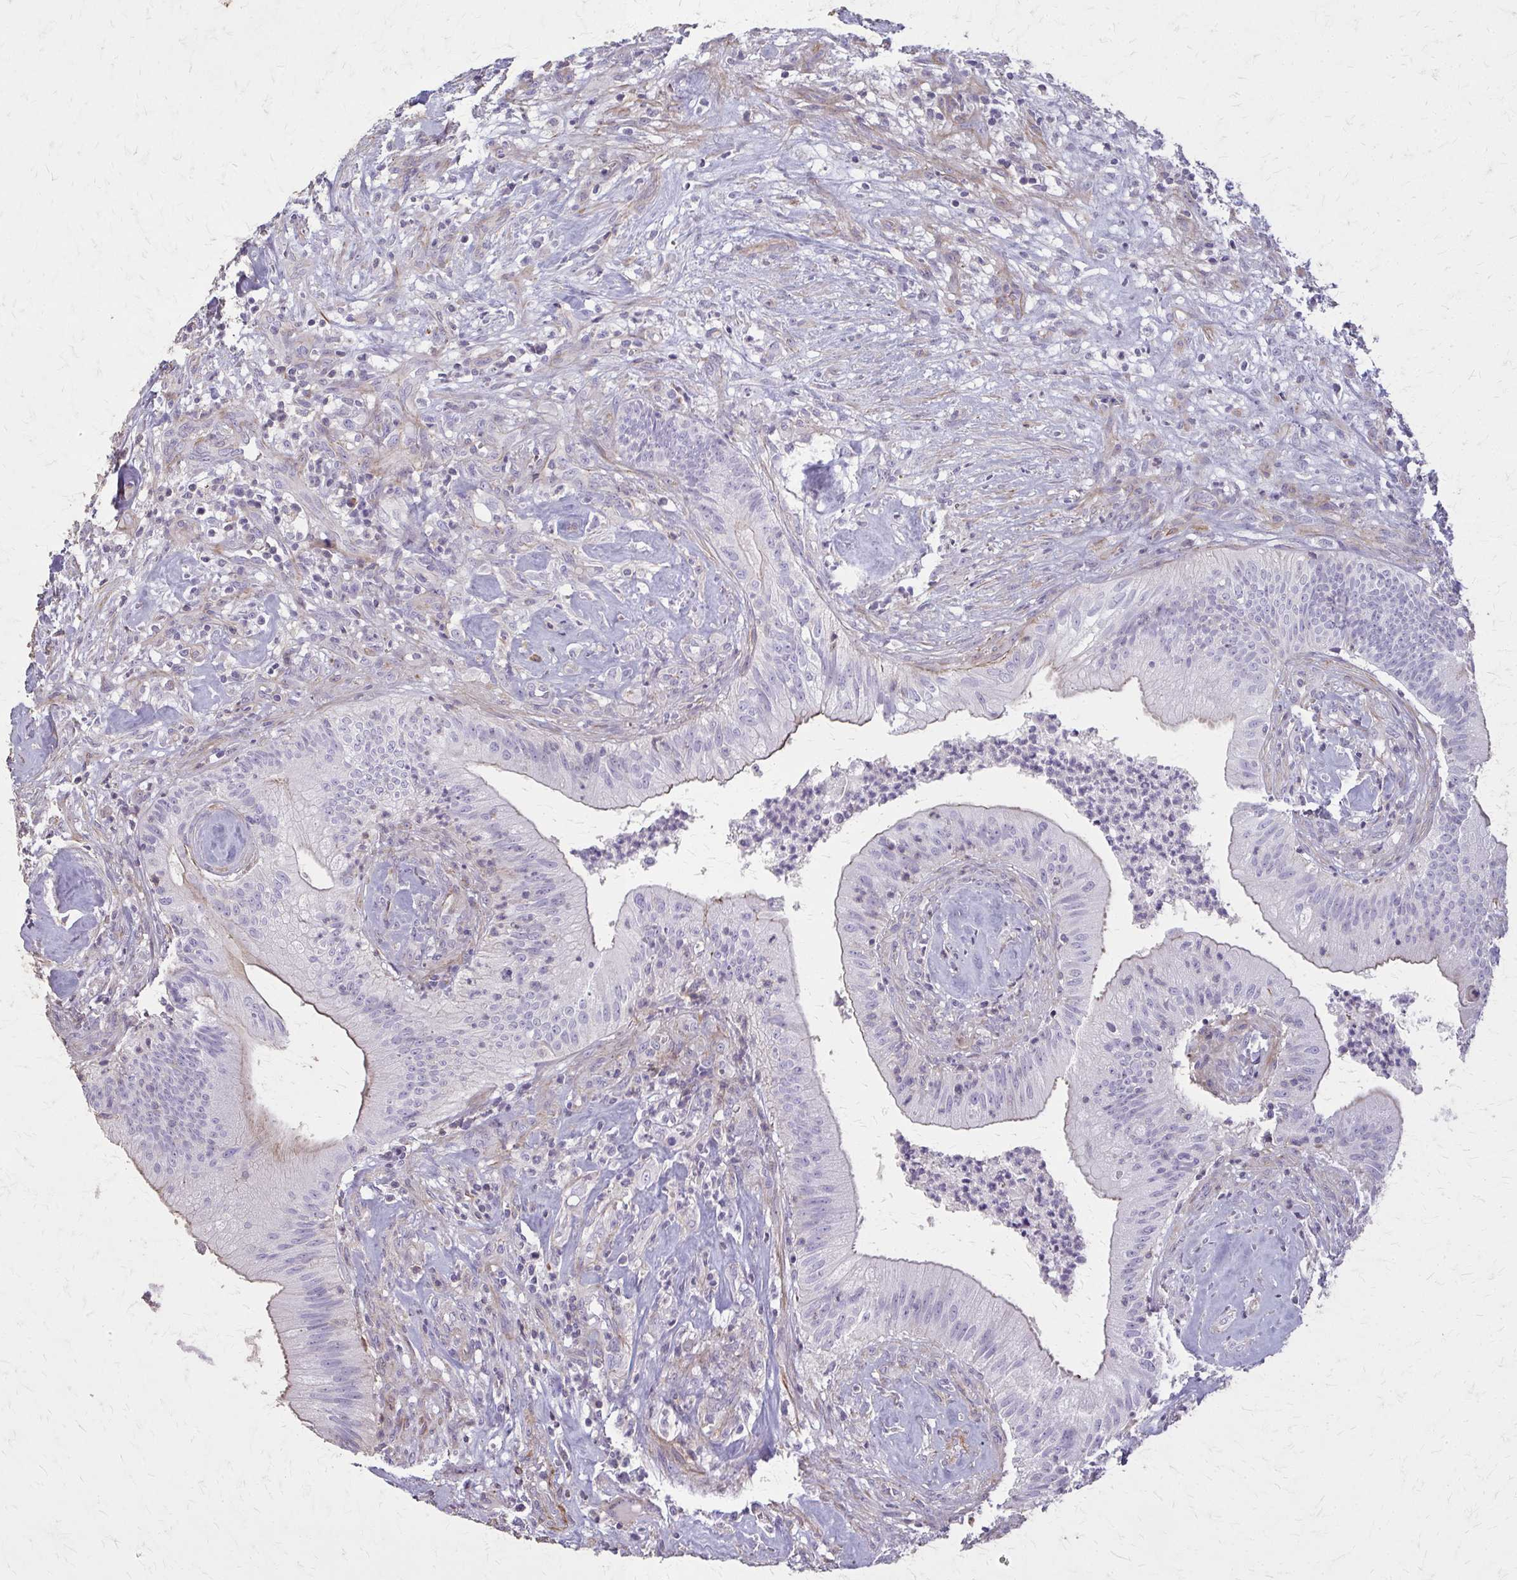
{"staining": {"intensity": "weak", "quantity": "<25%", "location": "cytoplasmic/membranous"}, "tissue": "head and neck cancer", "cell_type": "Tumor cells", "image_type": "cancer", "snomed": [{"axis": "morphology", "description": "Adenocarcinoma, NOS"}, {"axis": "topography", "description": "Head-Neck"}], "caption": "A high-resolution photomicrograph shows immunohistochemistry (IHC) staining of adenocarcinoma (head and neck), which displays no significant staining in tumor cells.", "gene": "TENM4", "patient": {"sex": "male", "age": 44}}